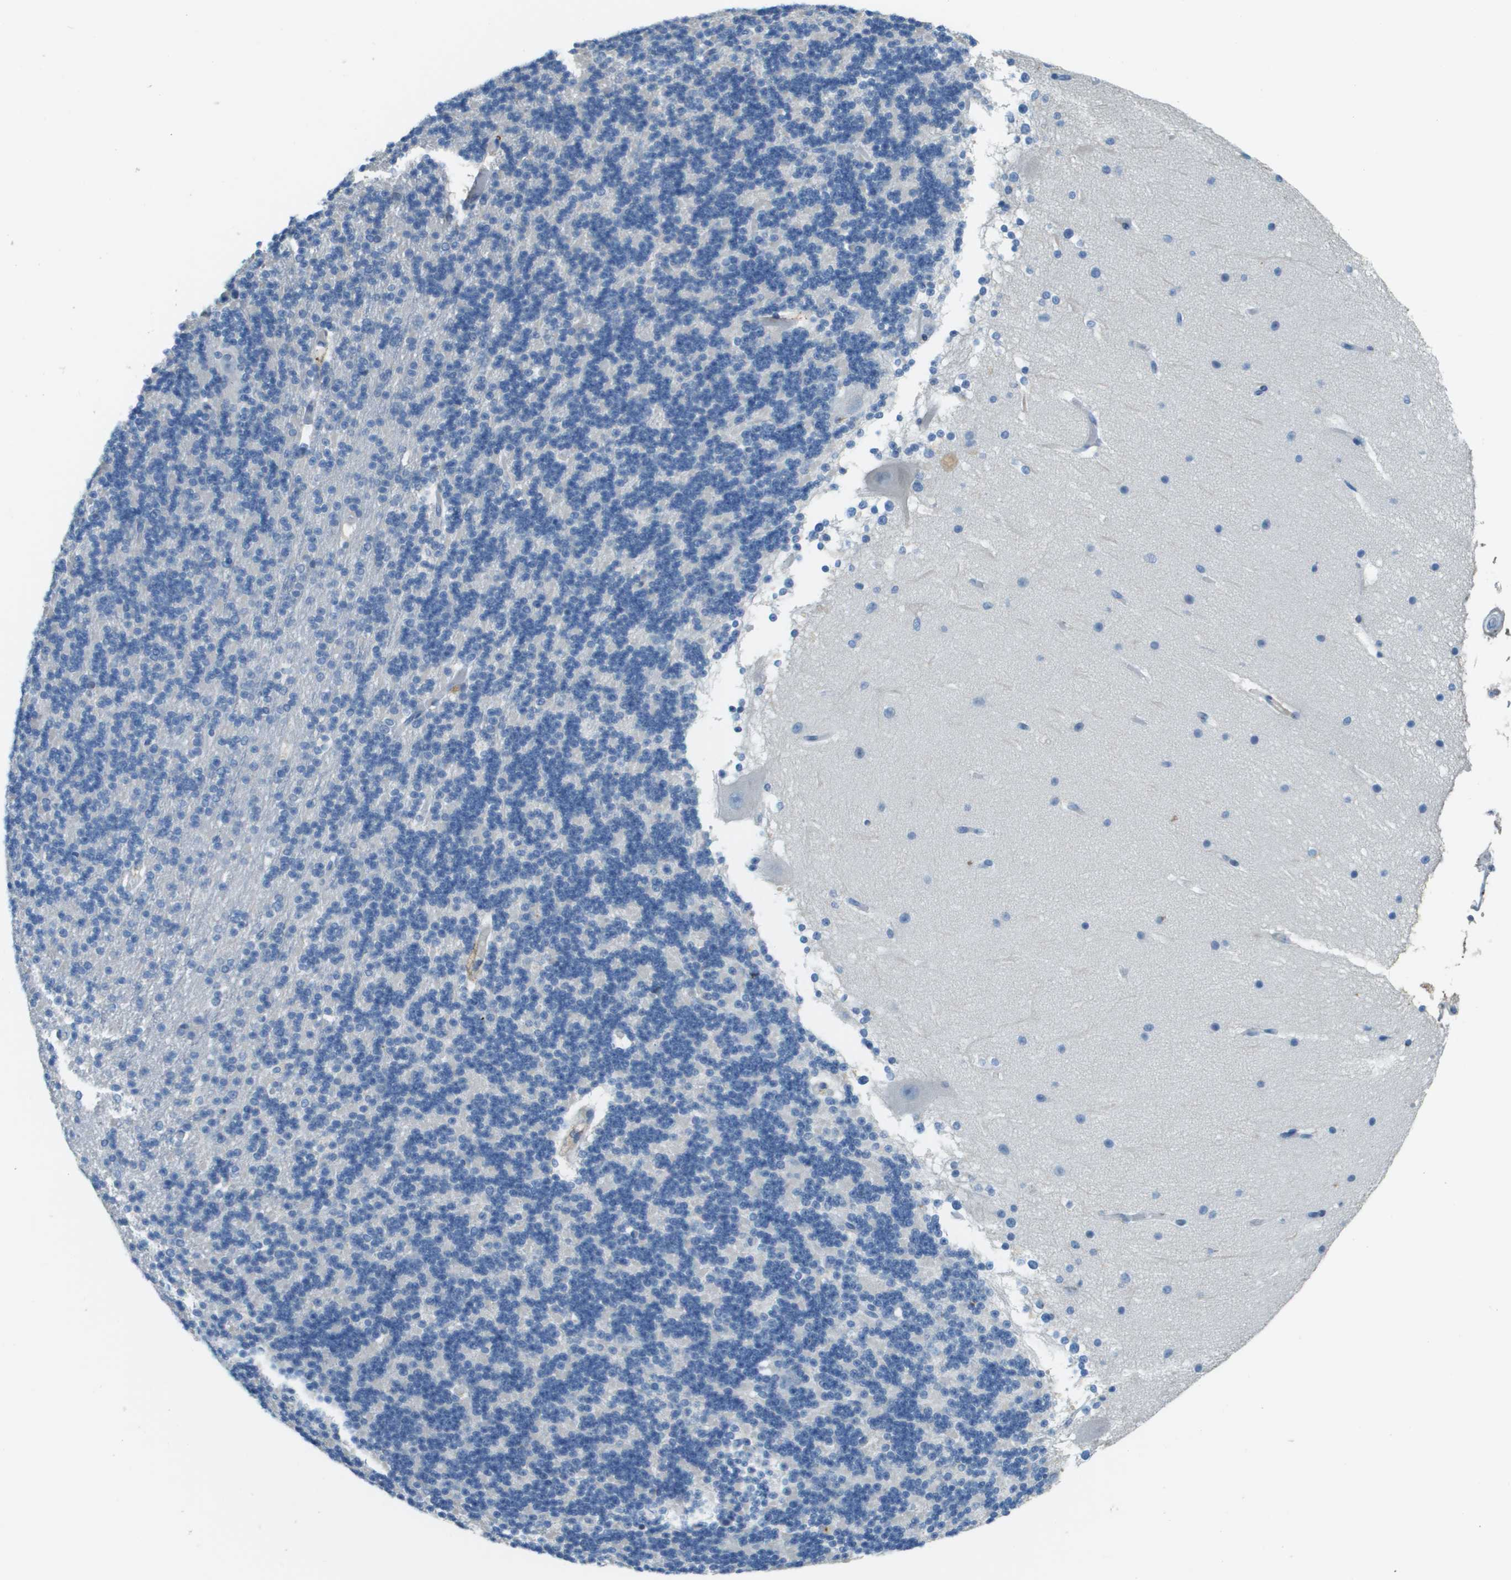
{"staining": {"intensity": "negative", "quantity": "none", "location": "none"}, "tissue": "cerebellum", "cell_type": "Cells in granular layer", "image_type": "normal", "snomed": [{"axis": "morphology", "description": "Normal tissue, NOS"}, {"axis": "topography", "description": "Cerebellum"}], "caption": "This is a image of immunohistochemistry staining of unremarkable cerebellum, which shows no expression in cells in granular layer.", "gene": "DCN", "patient": {"sex": "female", "age": 19}}